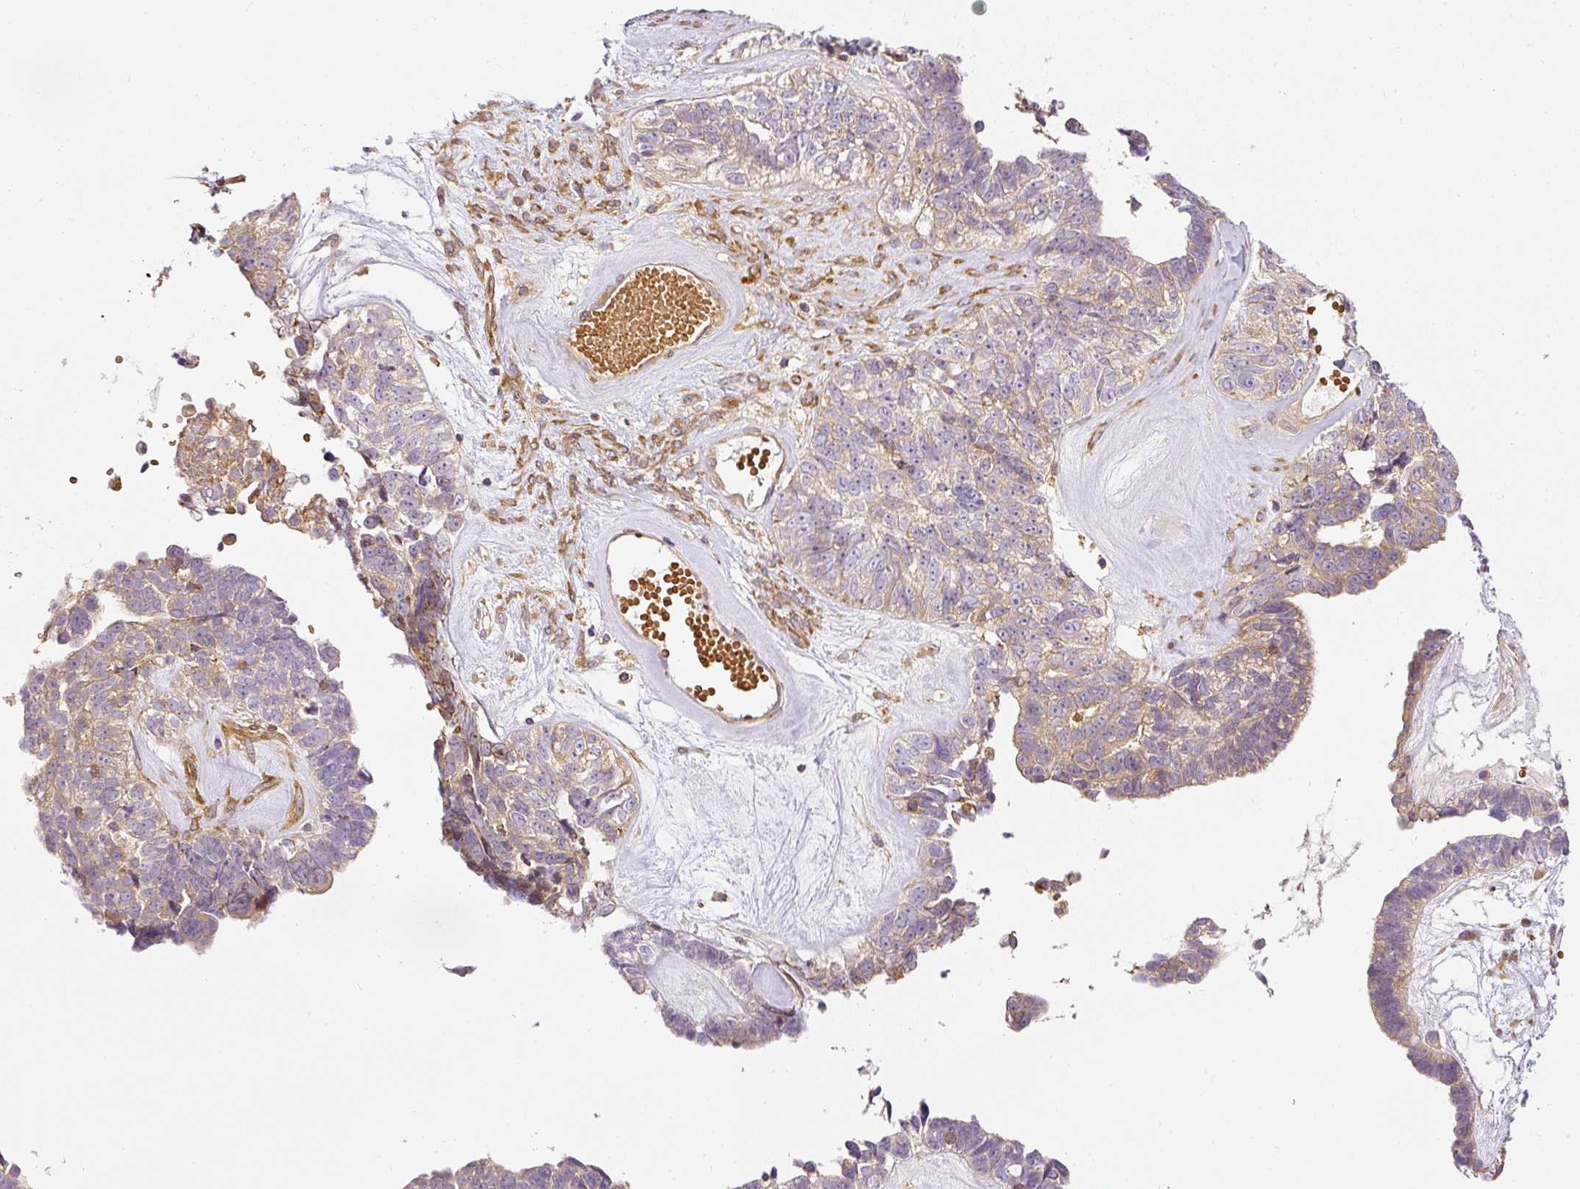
{"staining": {"intensity": "moderate", "quantity": "<25%", "location": "cytoplasmic/membranous"}, "tissue": "ovarian cancer", "cell_type": "Tumor cells", "image_type": "cancer", "snomed": [{"axis": "morphology", "description": "Cystadenocarcinoma, serous, NOS"}, {"axis": "topography", "description": "Ovary"}], "caption": "Immunohistochemistry (DAB) staining of ovarian cancer (serous cystadenocarcinoma) demonstrates moderate cytoplasmic/membranous protein positivity in approximately <25% of tumor cells.", "gene": "TBC1D2B", "patient": {"sex": "female", "age": 79}}